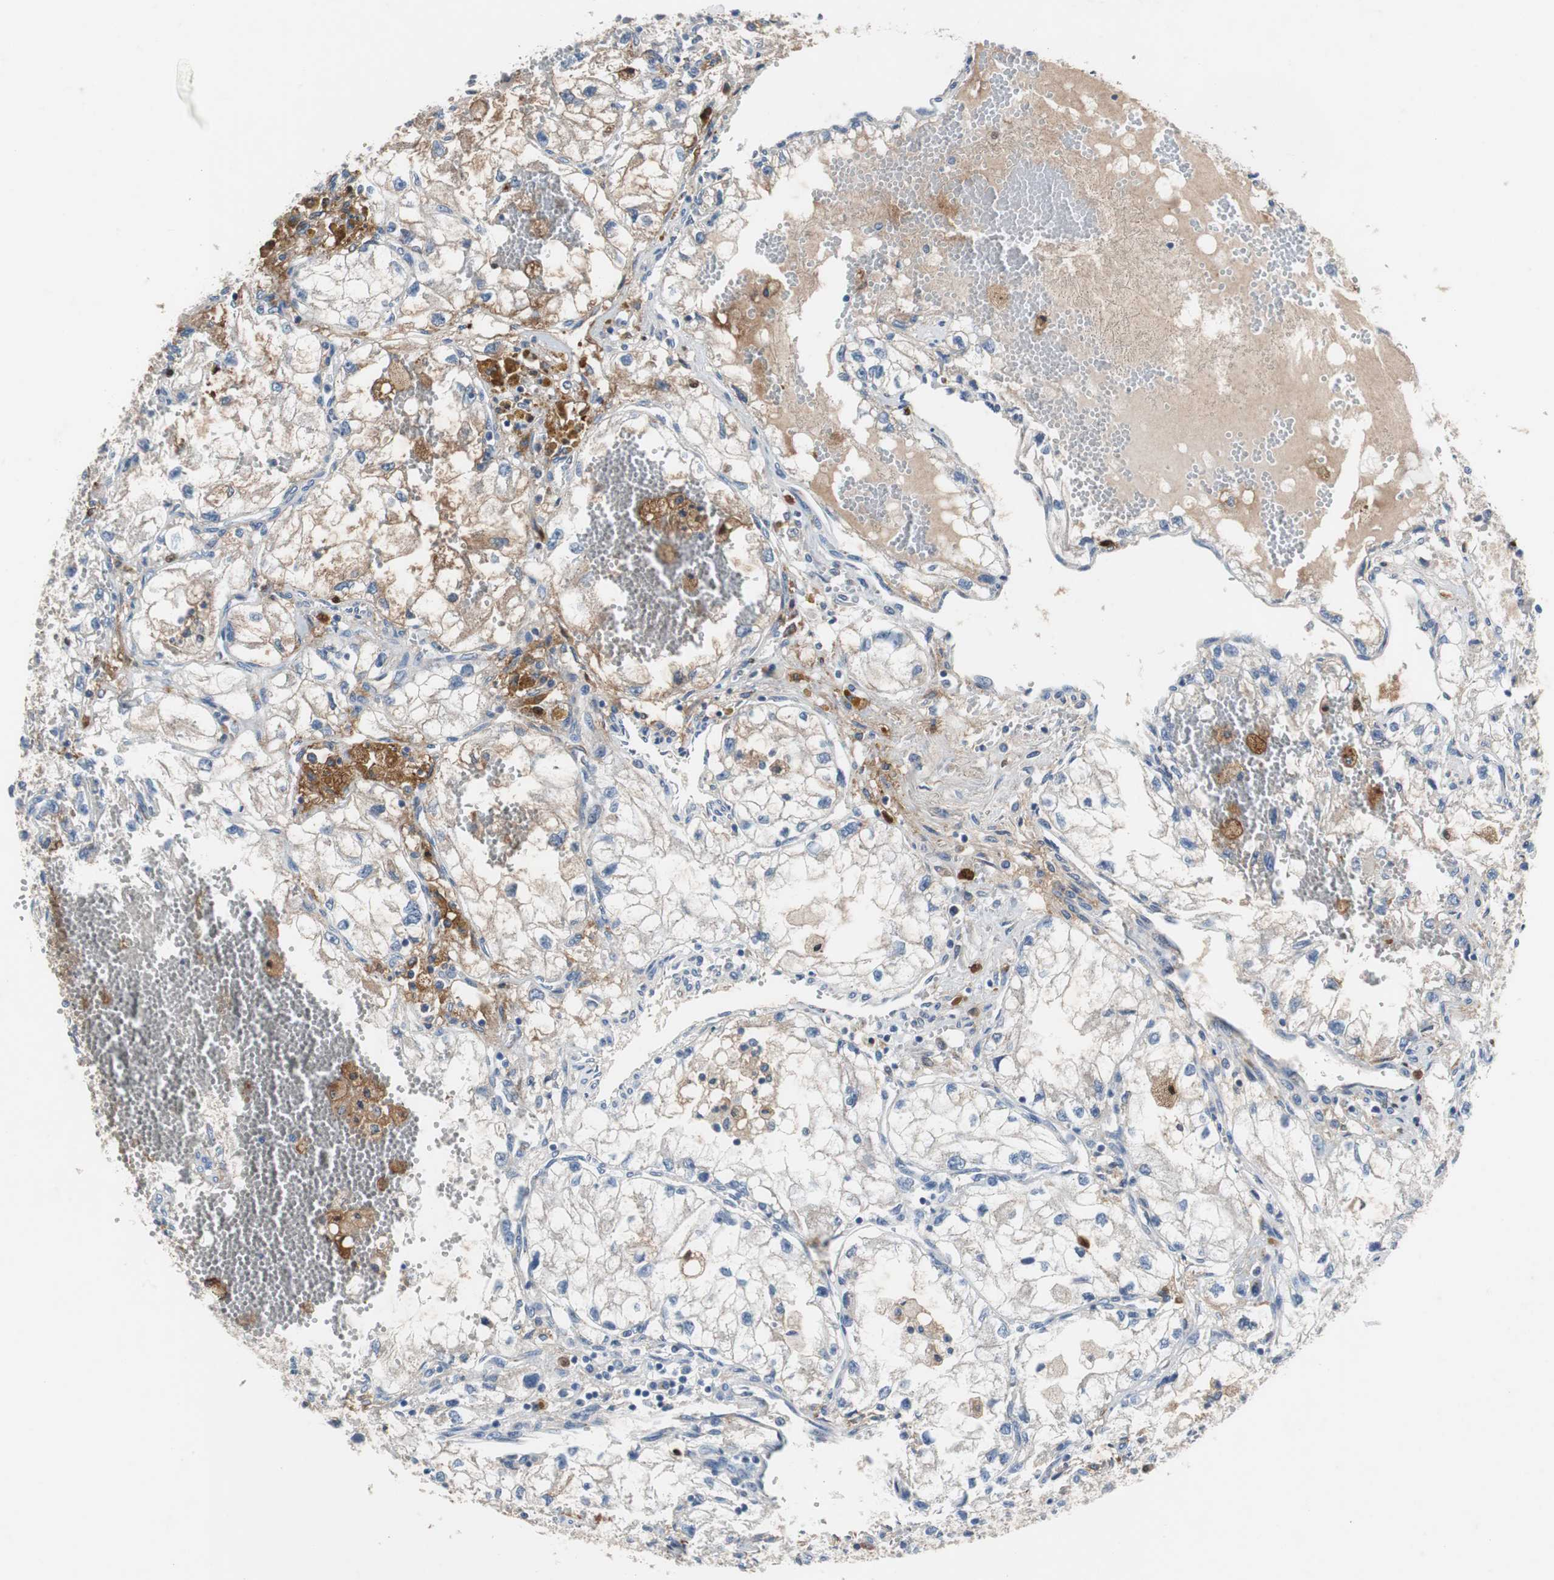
{"staining": {"intensity": "moderate", "quantity": "<25%", "location": "cytoplasmic/membranous"}, "tissue": "renal cancer", "cell_type": "Tumor cells", "image_type": "cancer", "snomed": [{"axis": "morphology", "description": "Adenocarcinoma, NOS"}, {"axis": "topography", "description": "Kidney"}], "caption": "This photomicrograph demonstrates IHC staining of human adenocarcinoma (renal), with low moderate cytoplasmic/membranous positivity in about <25% of tumor cells.", "gene": "CALB2", "patient": {"sex": "female", "age": 70}}